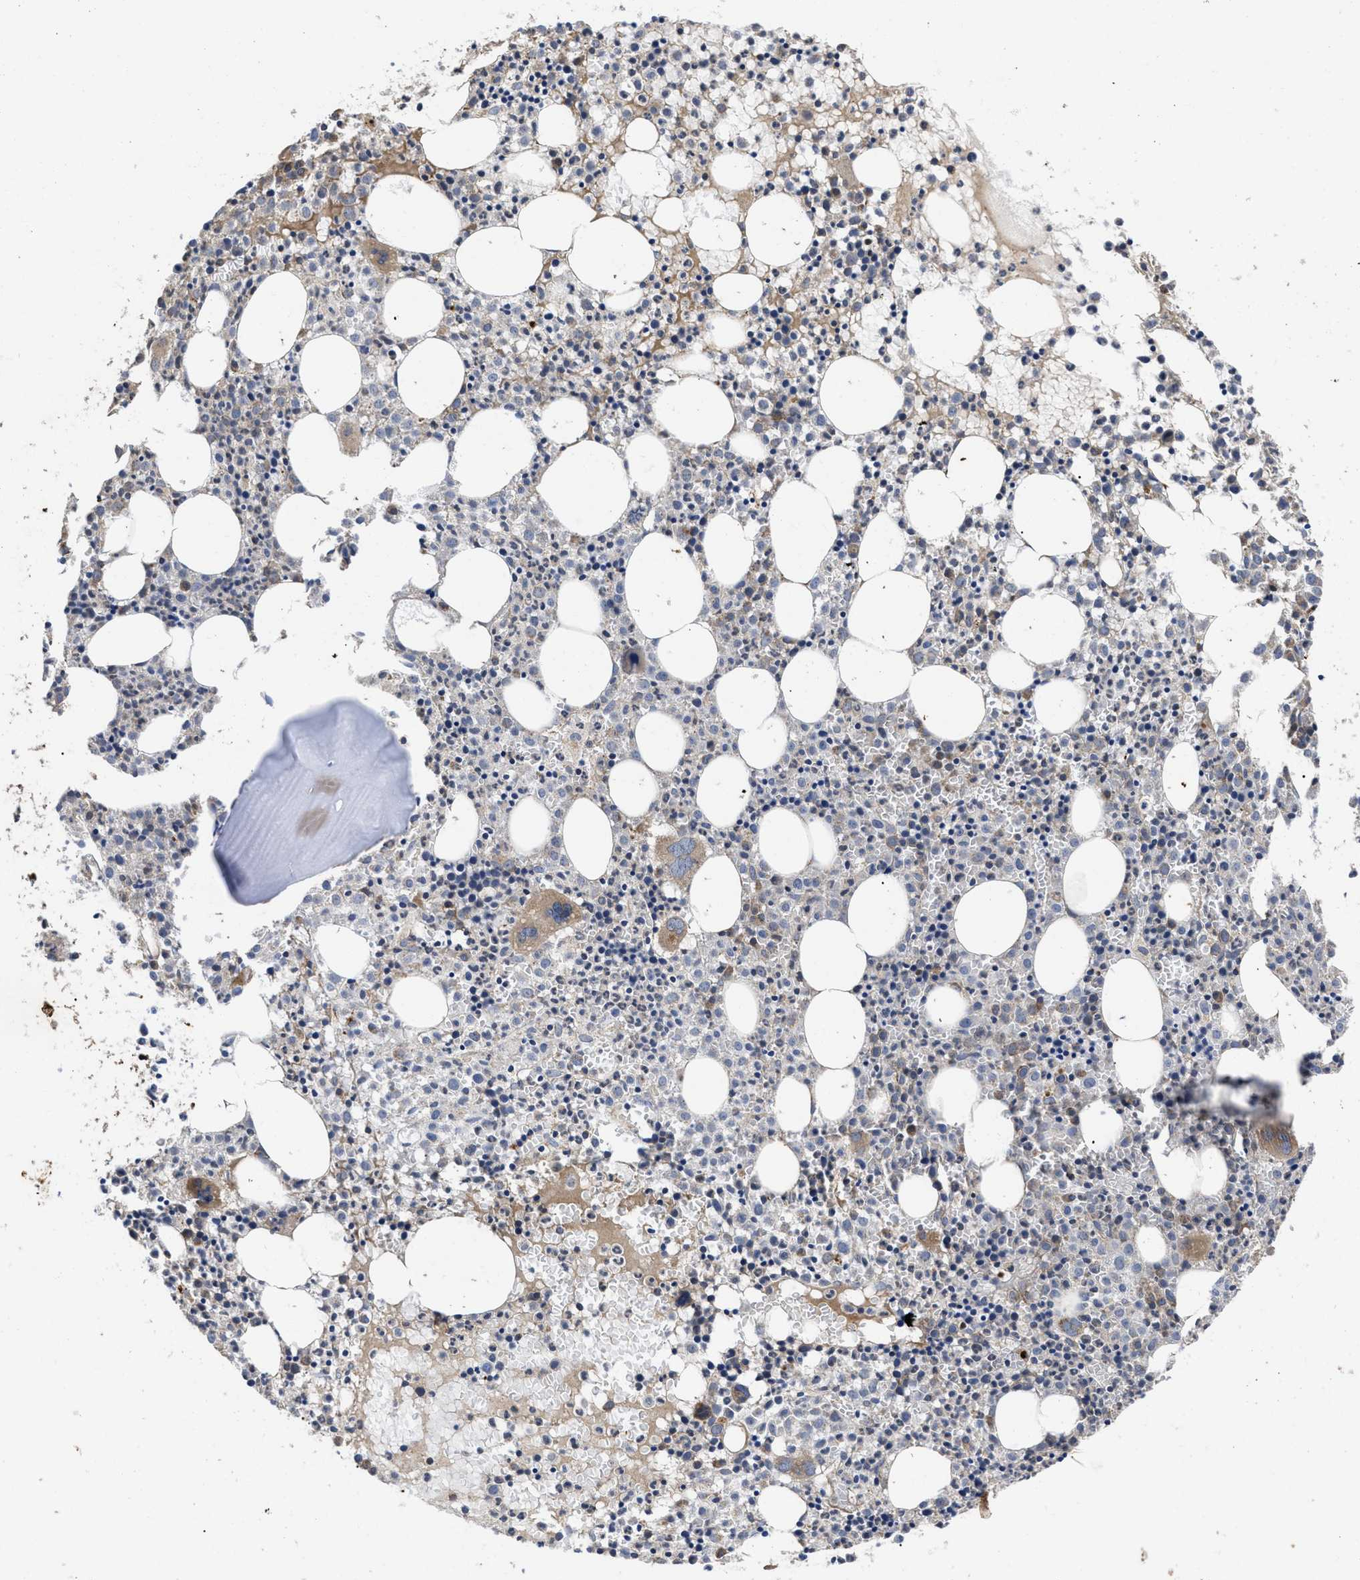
{"staining": {"intensity": "moderate", "quantity": ">75%", "location": "cytoplasmic/membranous"}, "tissue": "bone marrow", "cell_type": "Hematopoietic cells", "image_type": "normal", "snomed": [{"axis": "morphology", "description": "Normal tissue, NOS"}, {"axis": "morphology", "description": "Inflammation, NOS"}, {"axis": "topography", "description": "Bone marrow"}], "caption": "Brown immunohistochemical staining in benign bone marrow demonstrates moderate cytoplasmic/membranous expression in about >75% of hematopoietic cells. (brown staining indicates protein expression, while blue staining denotes nuclei).", "gene": "LRRC3", "patient": {"sex": "male", "age": 25}}